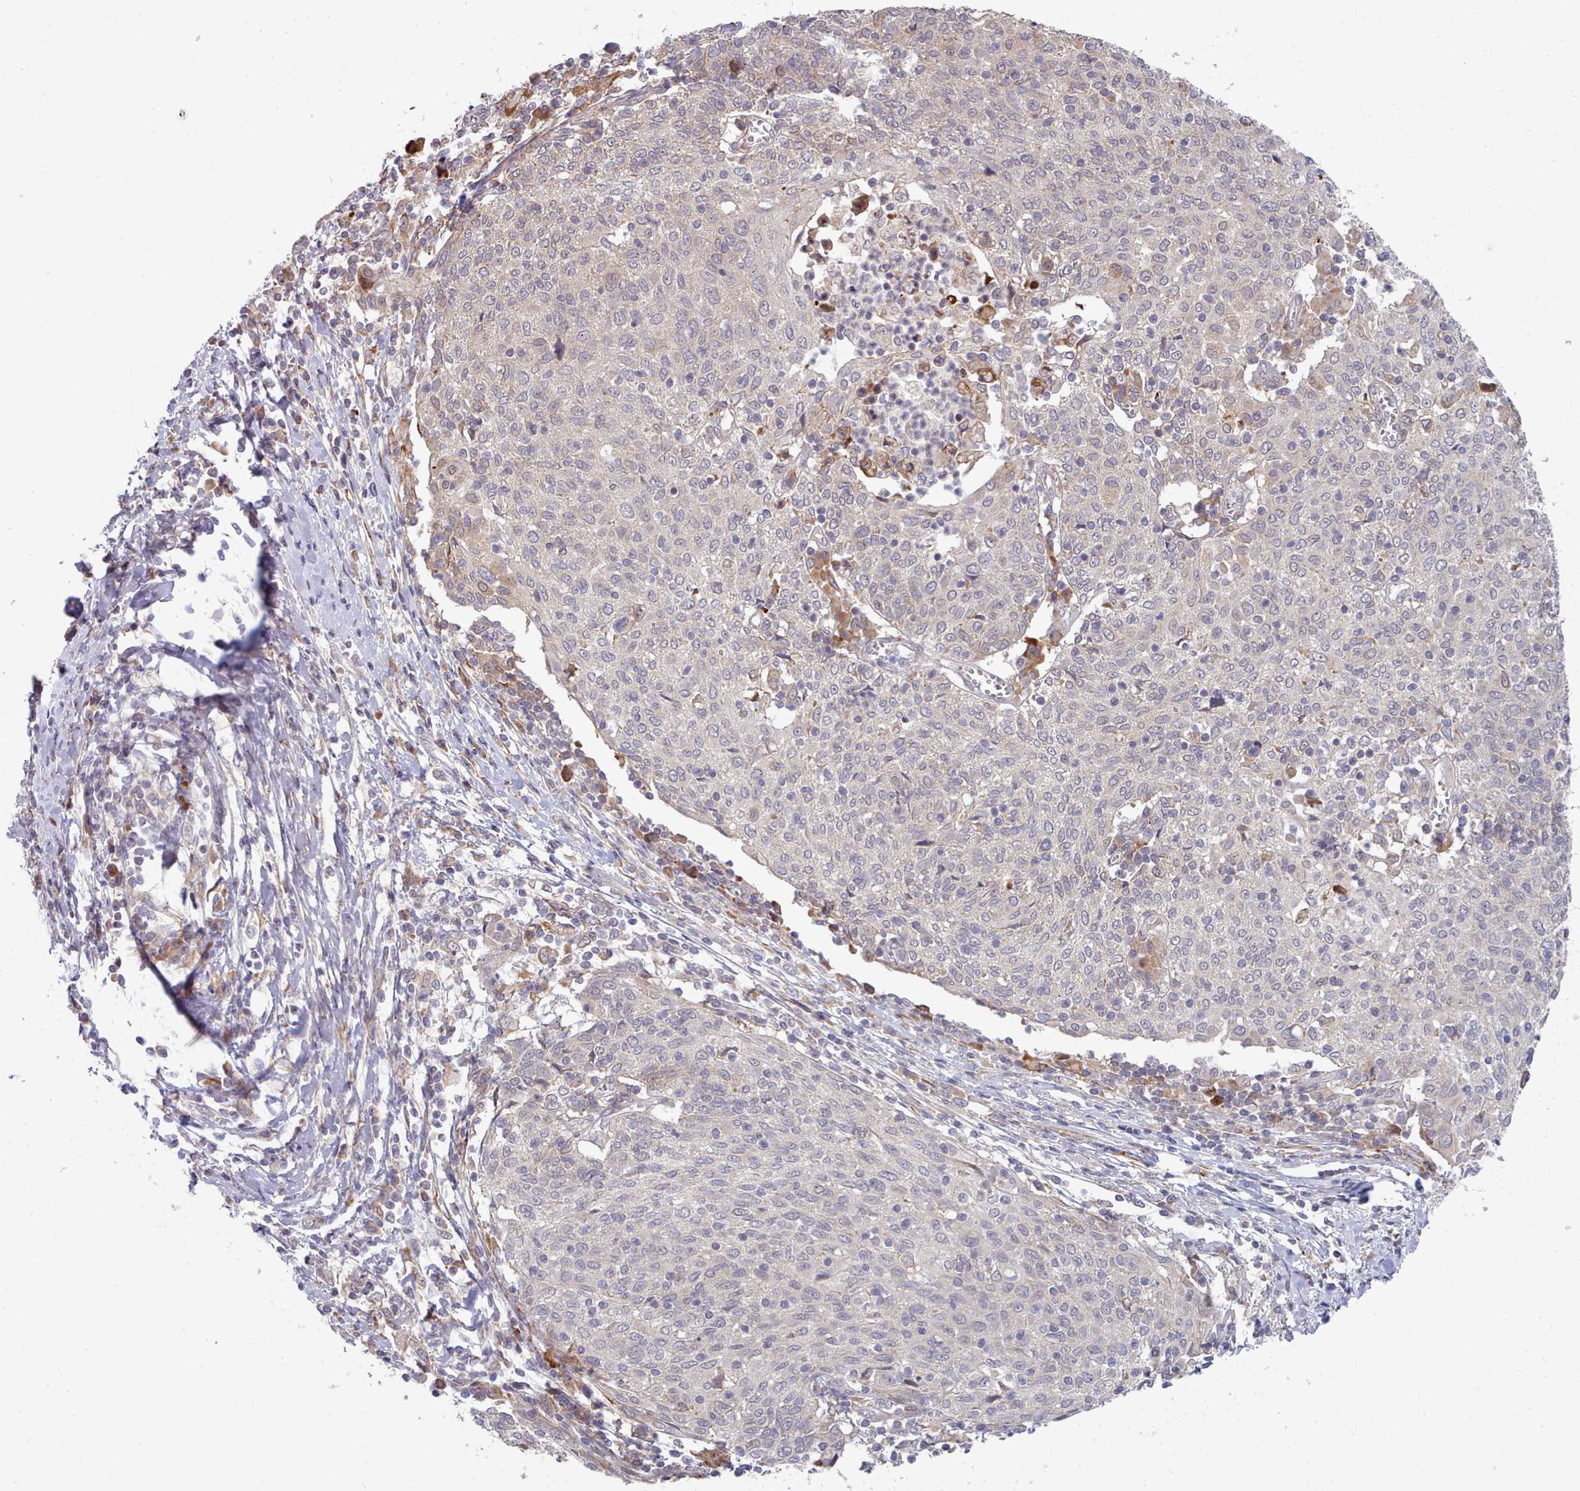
{"staining": {"intensity": "negative", "quantity": "none", "location": "none"}, "tissue": "cervical cancer", "cell_type": "Tumor cells", "image_type": "cancer", "snomed": [{"axis": "morphology", "description": "Squamous cell carcinoma, NOS"}, {"axis": "topography", "description": "Cervix"}], "caption": "Immunohistochemistry (IHC) micrograph of neoplastic tissue: cervical cancer (squamous cell carcinoma) stained with DAB demonstrates no significant protein staining in tumor cells.", "gene": "TRIM26", "patient": {"sex": "female", "age": 52}}